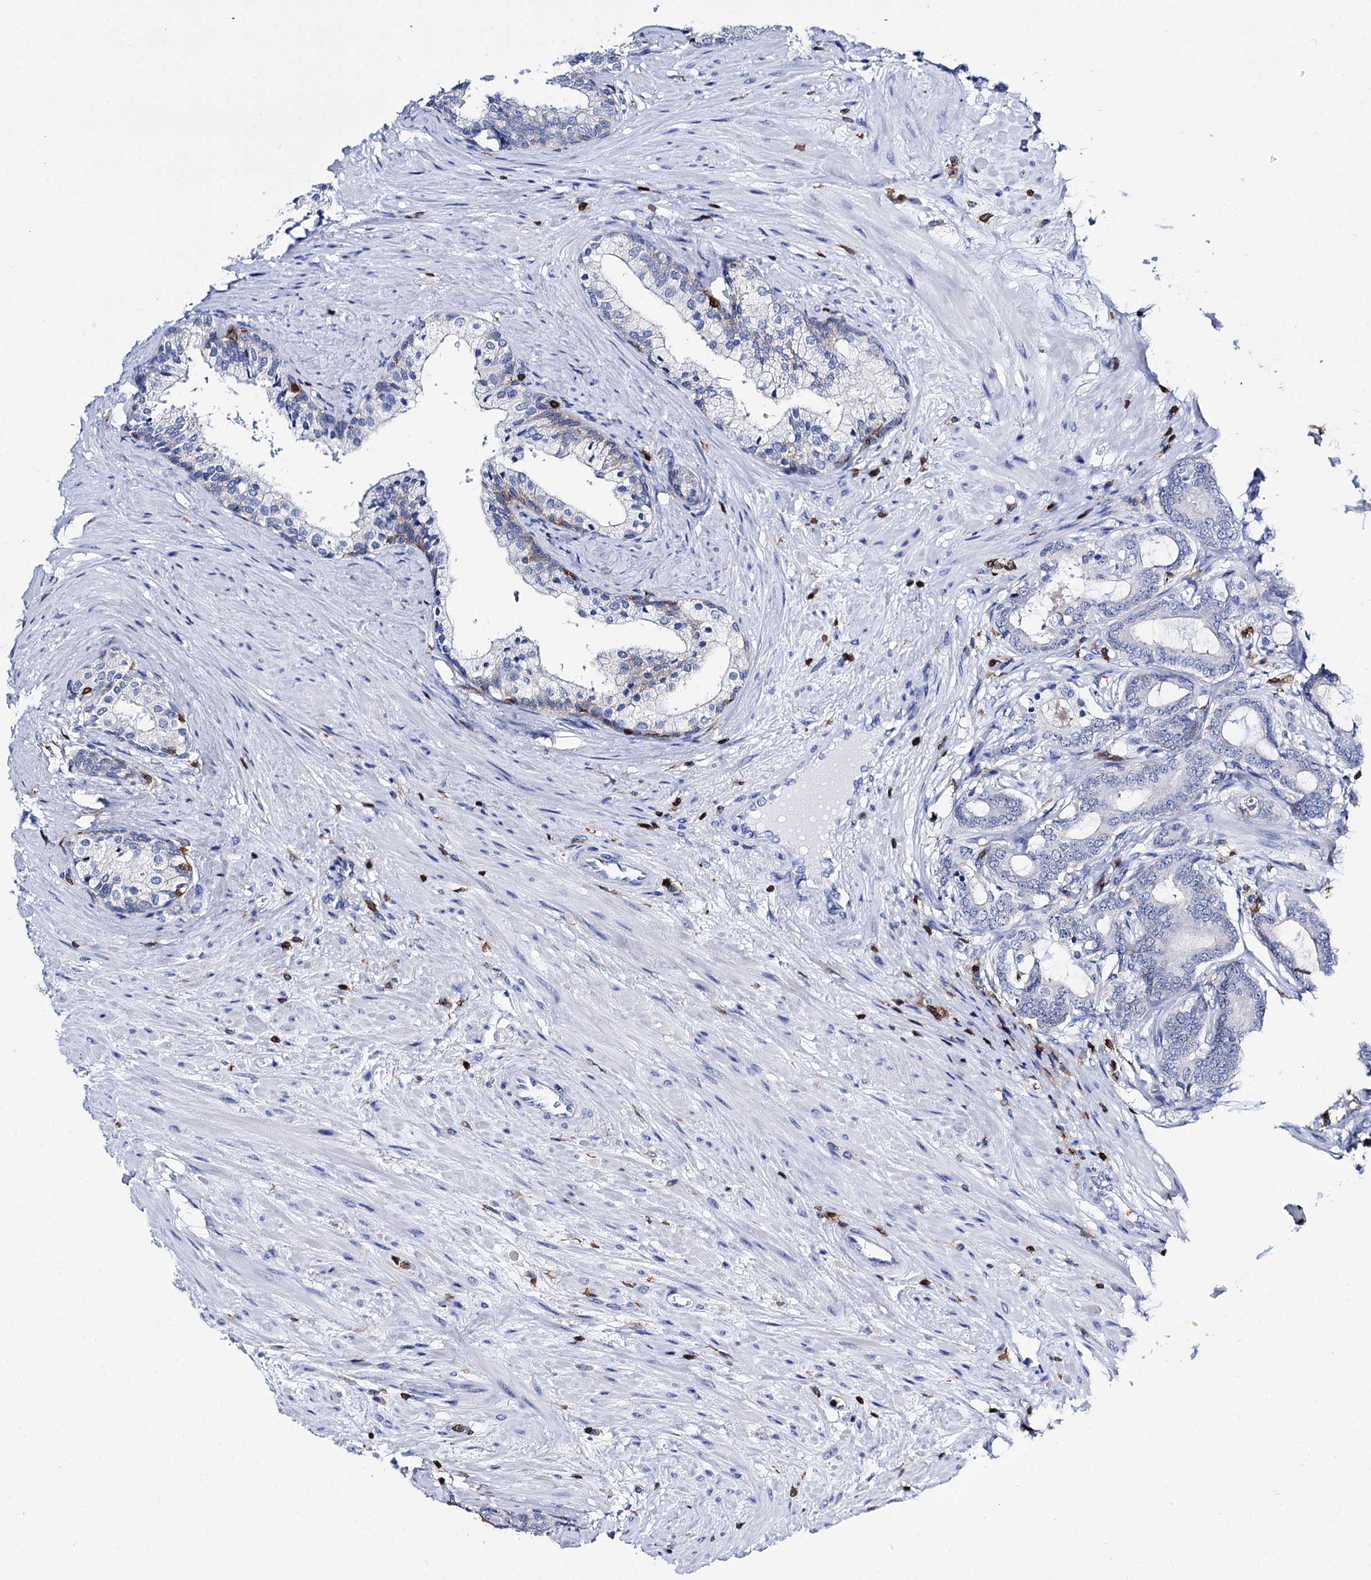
{"staining": {"intensity": "negative", "quantity": "none", "location": "none"}, "tissue": "prostate cancer", "cell_type": "Tumor cells", "image_type": "cancer", "snomed": [{"axis": "morphology", "description": "Adenocarcinoma, High grade"}, {"axis": "topography", "description": "Prostate"}], "caption": "This is an immunohistochemistry photomicrograph of human prostate cancer (high-grade adenocarcinoma). There is no staining in tumor cells.", "gene": "DEF6", "patient": {"sex": "male", "age": 60}}